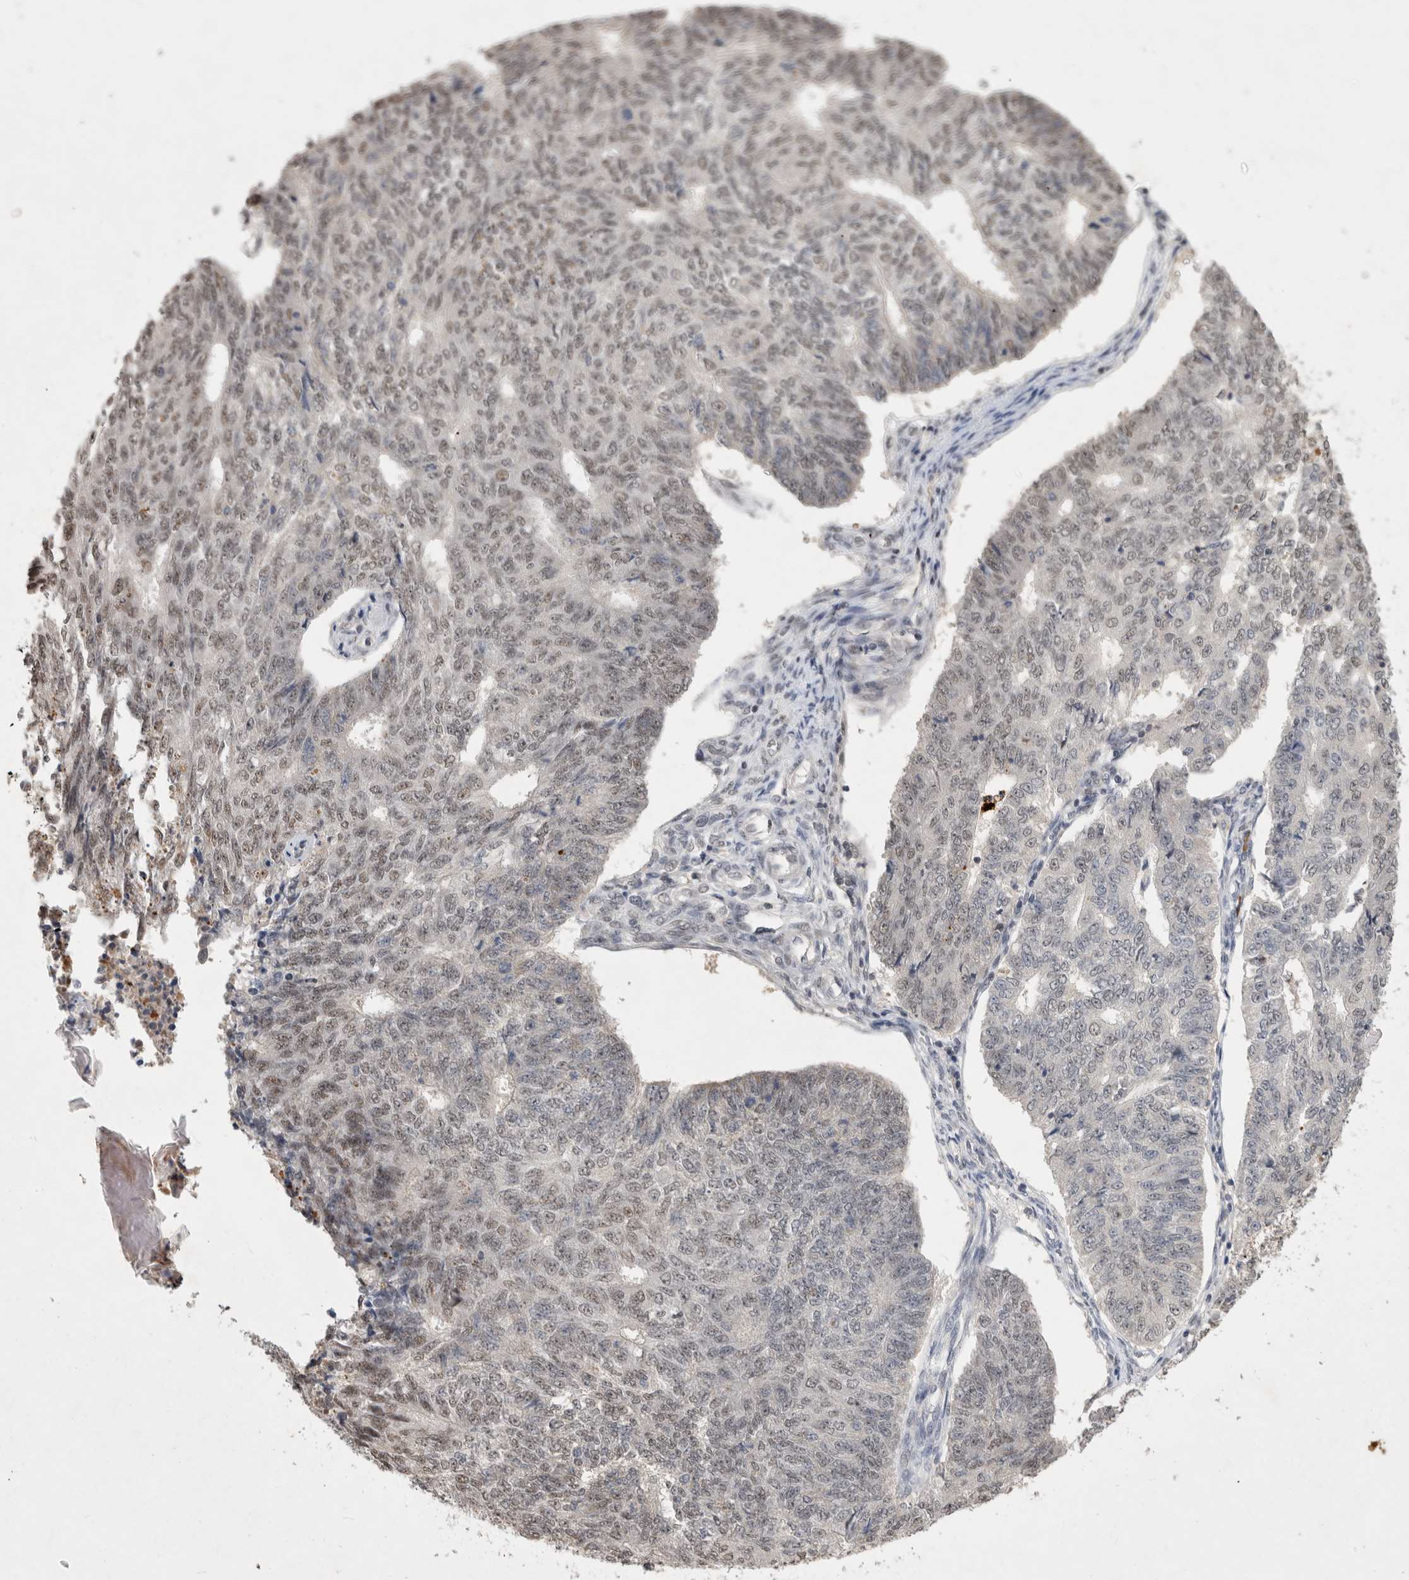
{"staining": {"intensity": "weak", "quantity": ">75%", "location": "nuclear"}, "tissue": "endometrial cancer", "cell_type": "Tumor cells", "image_type": "cancer", "snomed": [{"axis": "morphology", "description": "Adenocarcinoma, NOS"}, {"axis": "topography", "description": "Endometrium"}], "caption": "Protein staining of endometrial cancer tissue shows weak nuclear expression in approximately >75% of tumor cells.", "gene": "XRCC5", "patient": {"sex": "female", "age": 32}}